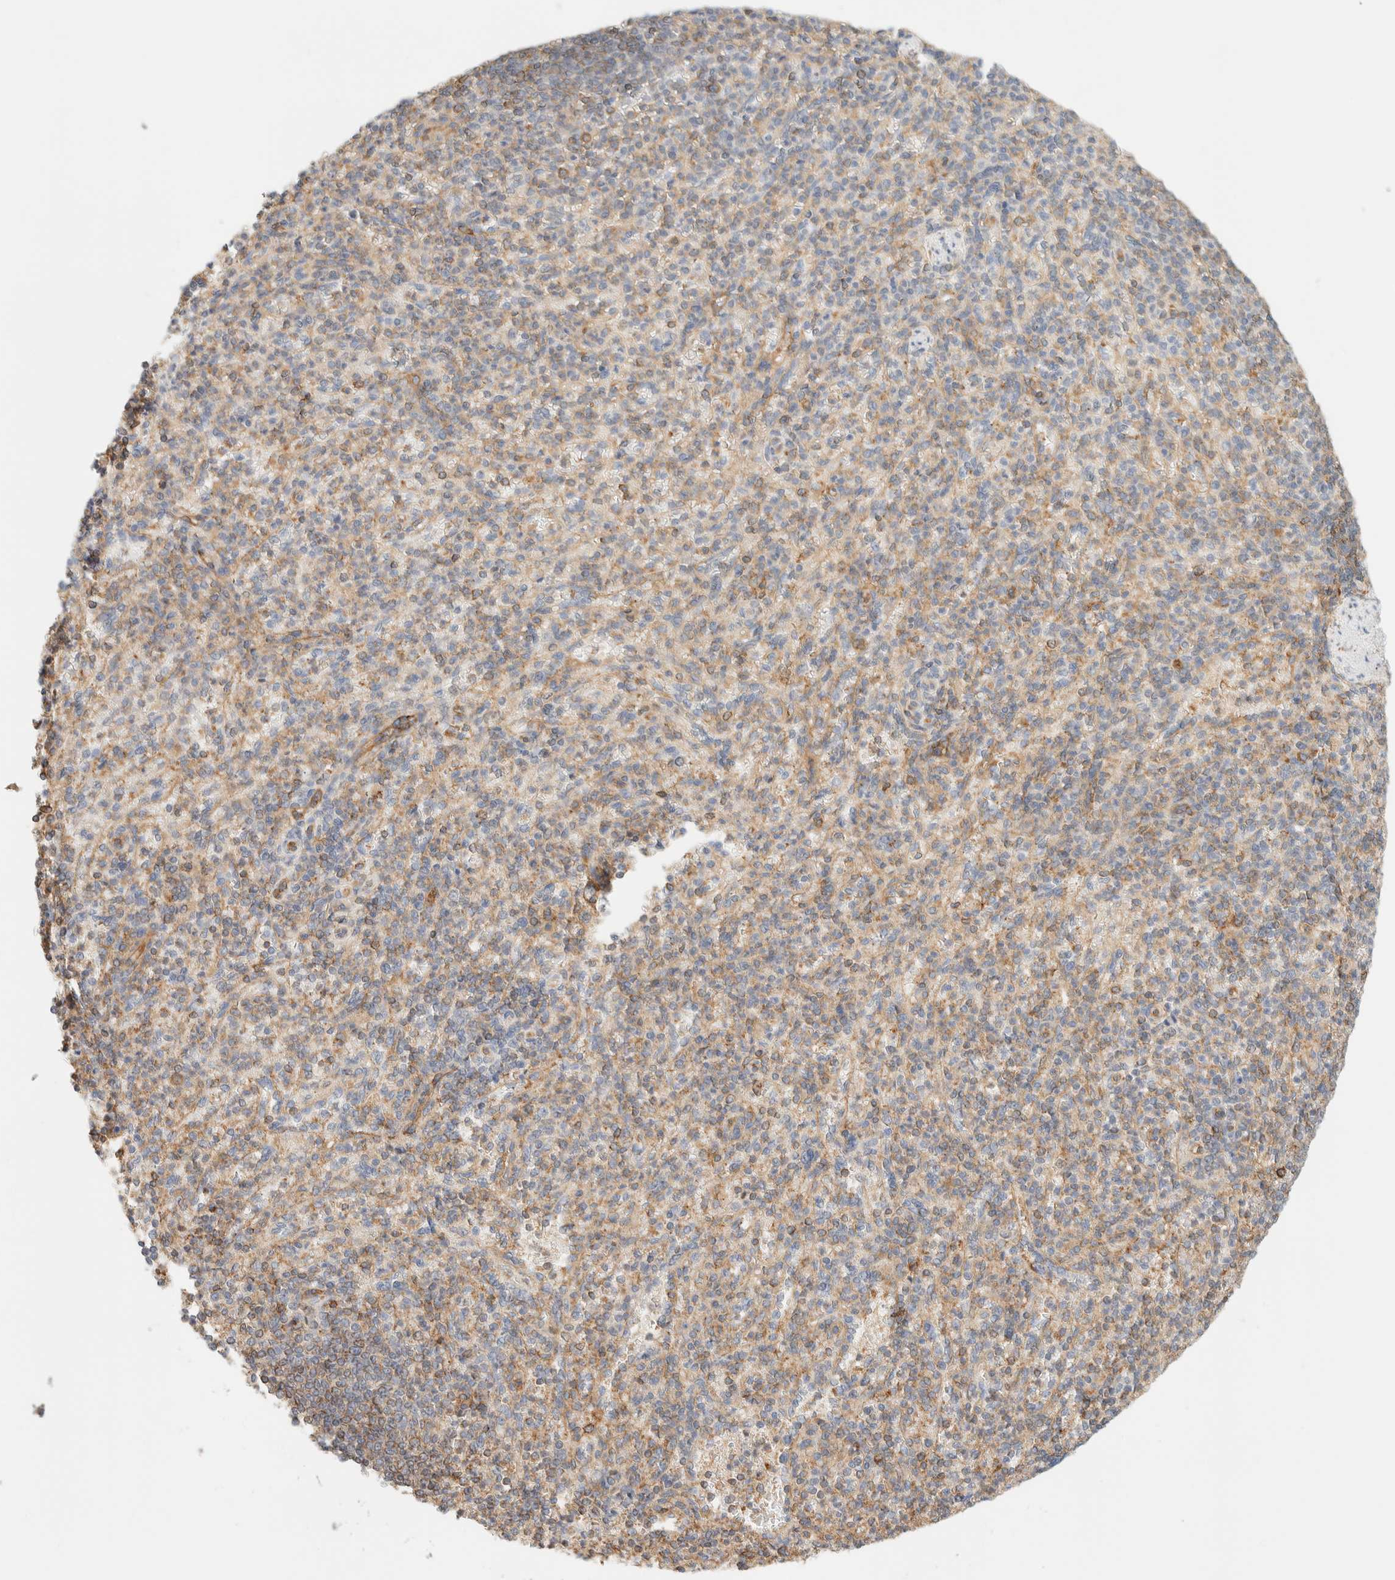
{"staining": {"intensity": "moderate", "quantity": ">75%", "location": "cytoplasmic/membranous"}, "tissue": "spleen", "cell_type": "Cells in red pulp", "image_type": "normal", "snomed": [{"axis": "morphology", "description": "Normal tissue, NOS"}, {"axis": "topography", "description": "Spleen"}], "caption": "Benign spleen displays moderate cytoplasmic/membranous positivity in about >75% of cells in red pulp, visualized by immunohistochemistry. Using DAB (brown) and hematoxylin (blue) stains, captured at high magnification using brightfield microscopy.", "gene": "TBC1D8B", "patient": {"sex": "female", "age": 74}}